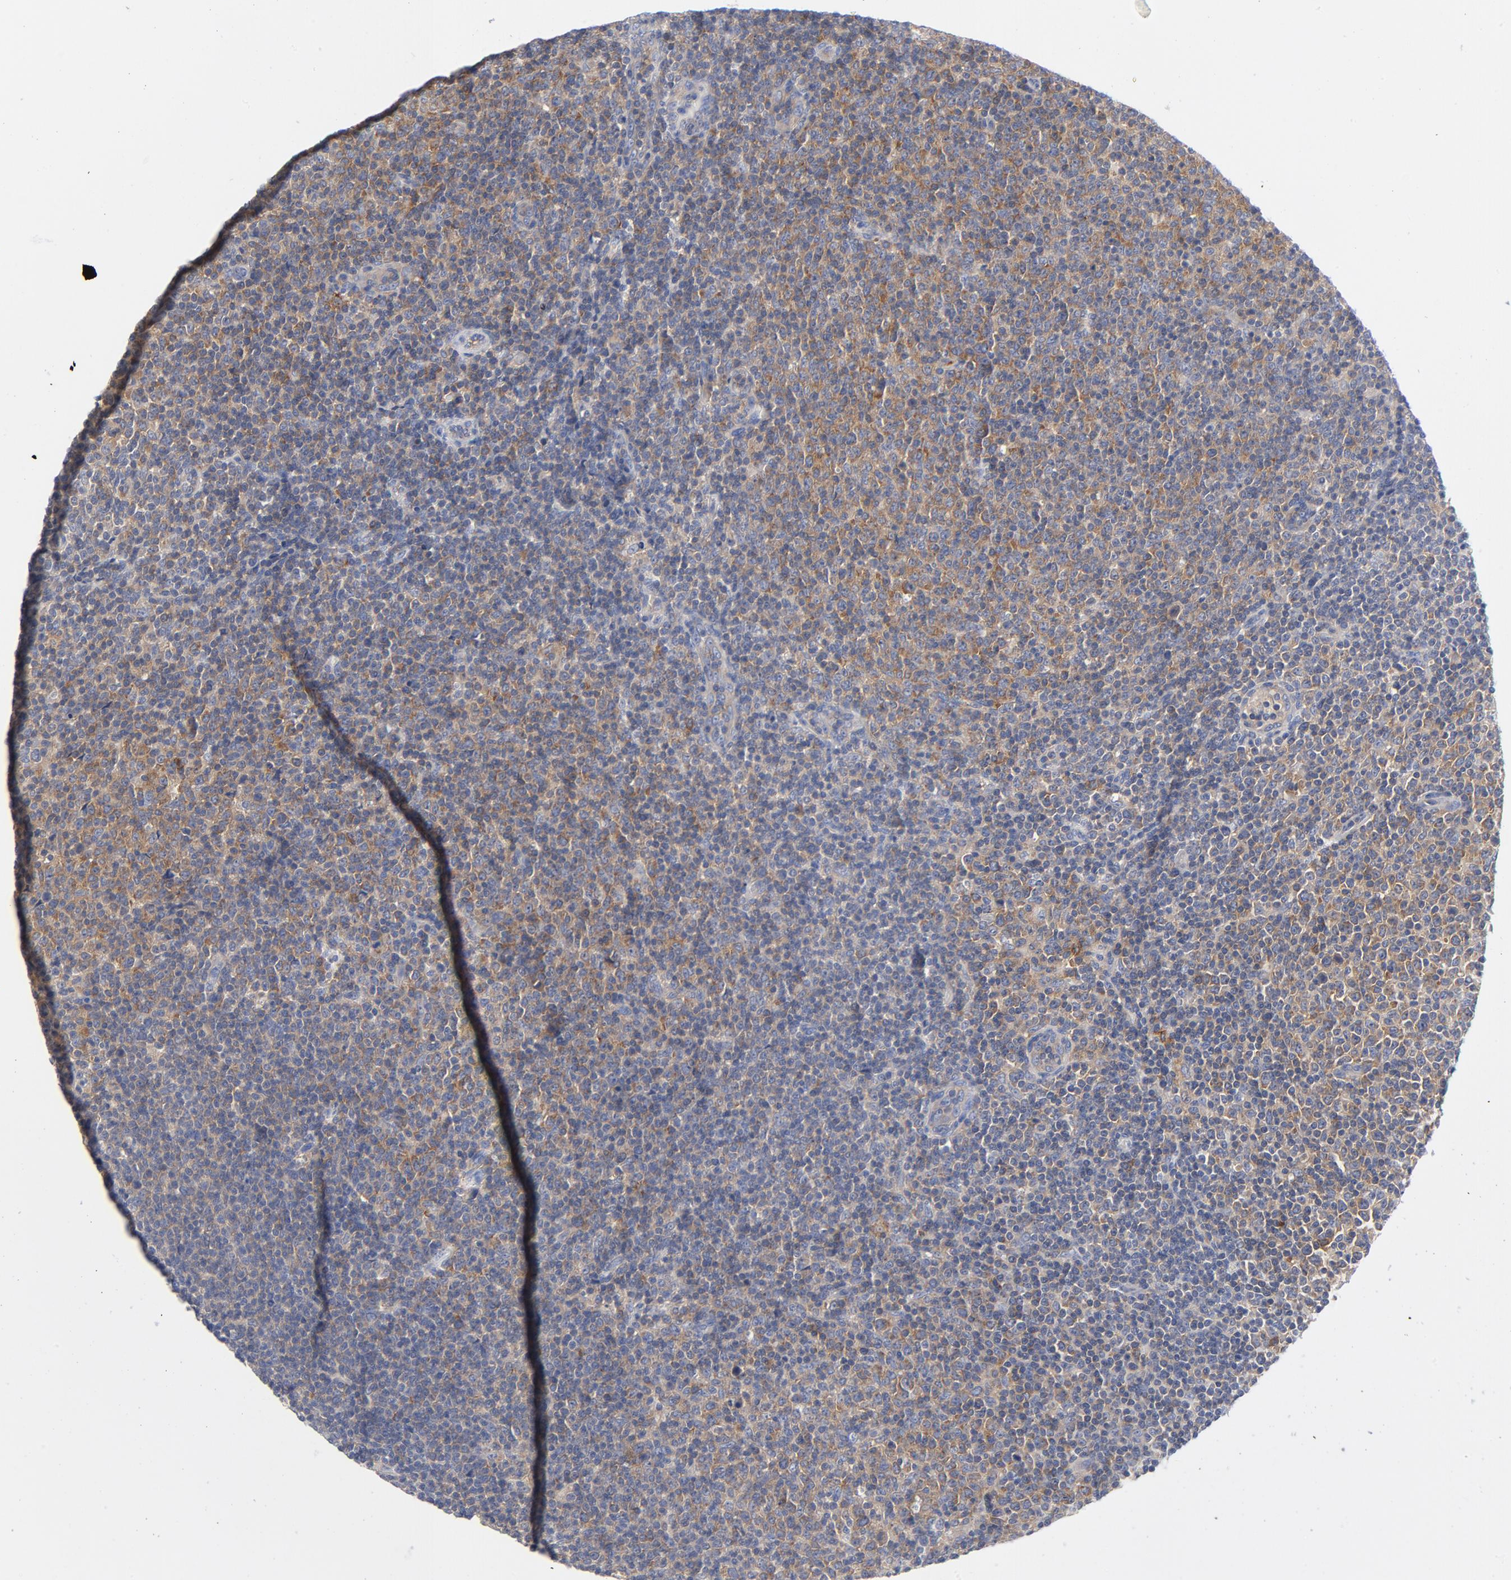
{"staining": {"intensity": "moderate", "quantity": "25%-75%", "location": "cytoplasmic/membranous"}, "tissue": "lymphoma", "cell_type": "Tumor cells", "image_type": "cancer", "snomed": [{"axis": "morphology", "description": "Malignant lymphoma, non-Hodgkin's type, Low grade"}, {"axis": "topography", "description": "Lymph node"}], "caption": "This is a histology image of immunohistochemistry (IHC) staining of malignant lymphoma, non-Hodgkin's type (low-grade), which shows moderate expression in the cytoplasmic/membranous of tumor cells.", "gene": "CD86", "patient": {"sex": "male", "age": 70}}